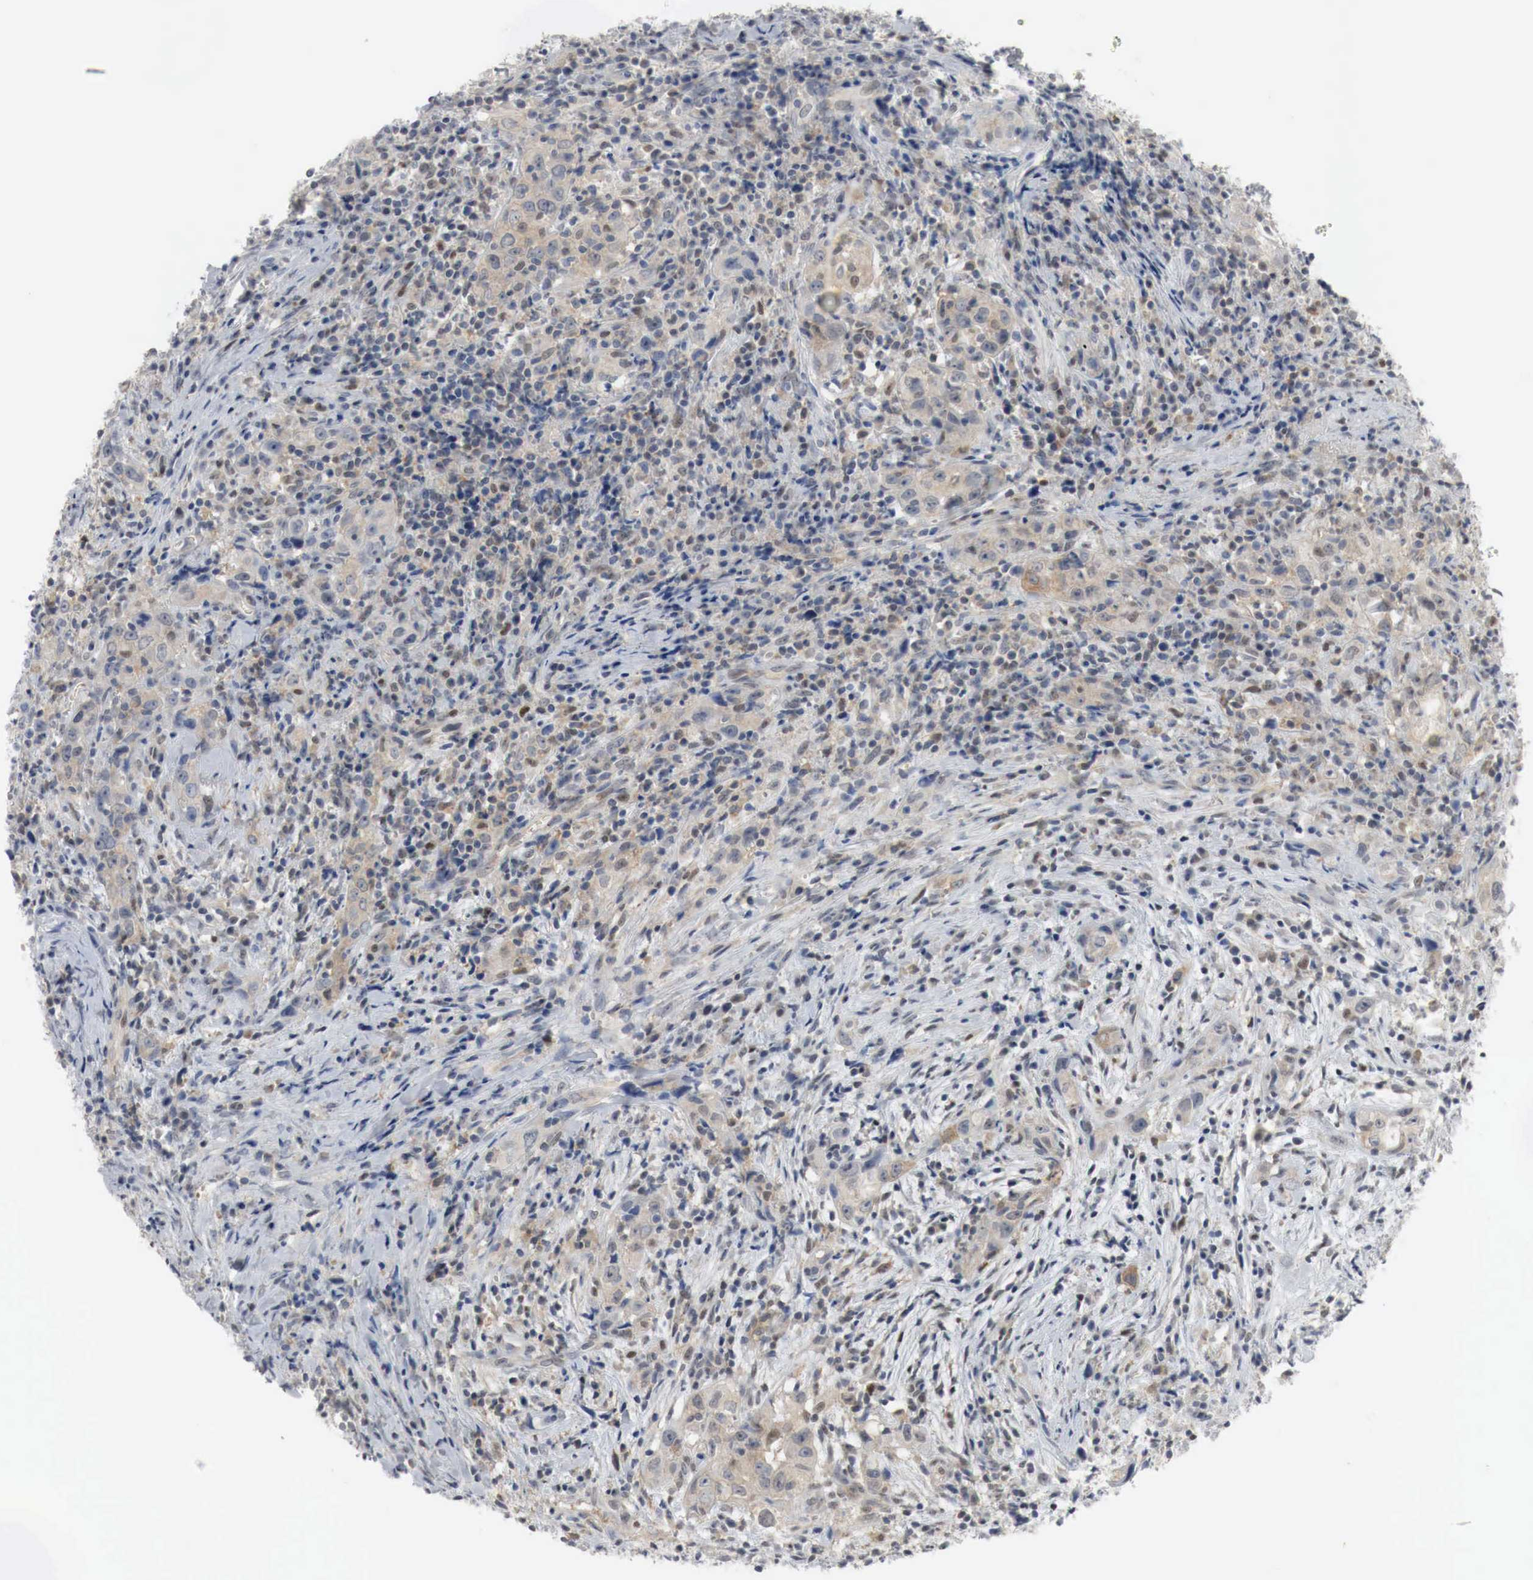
{"staining": {"intensity": "weak", "quantity": "25%-75%", "location": "cytoplasmic/membranous,nuclear"}, "tissue": "head and neck cancer", "cell_type": "Tumor cells", "image_type": "cancer", "snomed": [{"axis": "morphology", "description": "Squamous cell carcinoma, NOS"}, {"axis": "topography", "description": "Oral tissue"}, {"axis": "topography", "description": "Head-Neck"}], "caption": "Head and neck cancer stained with a brown dye exhibits weak cytoplasmic/membranous and nuclear positive staining in about 25%-75% of tumor cells.", "gene": "MYC", "patient": {"sex": "female", "age": 82}}